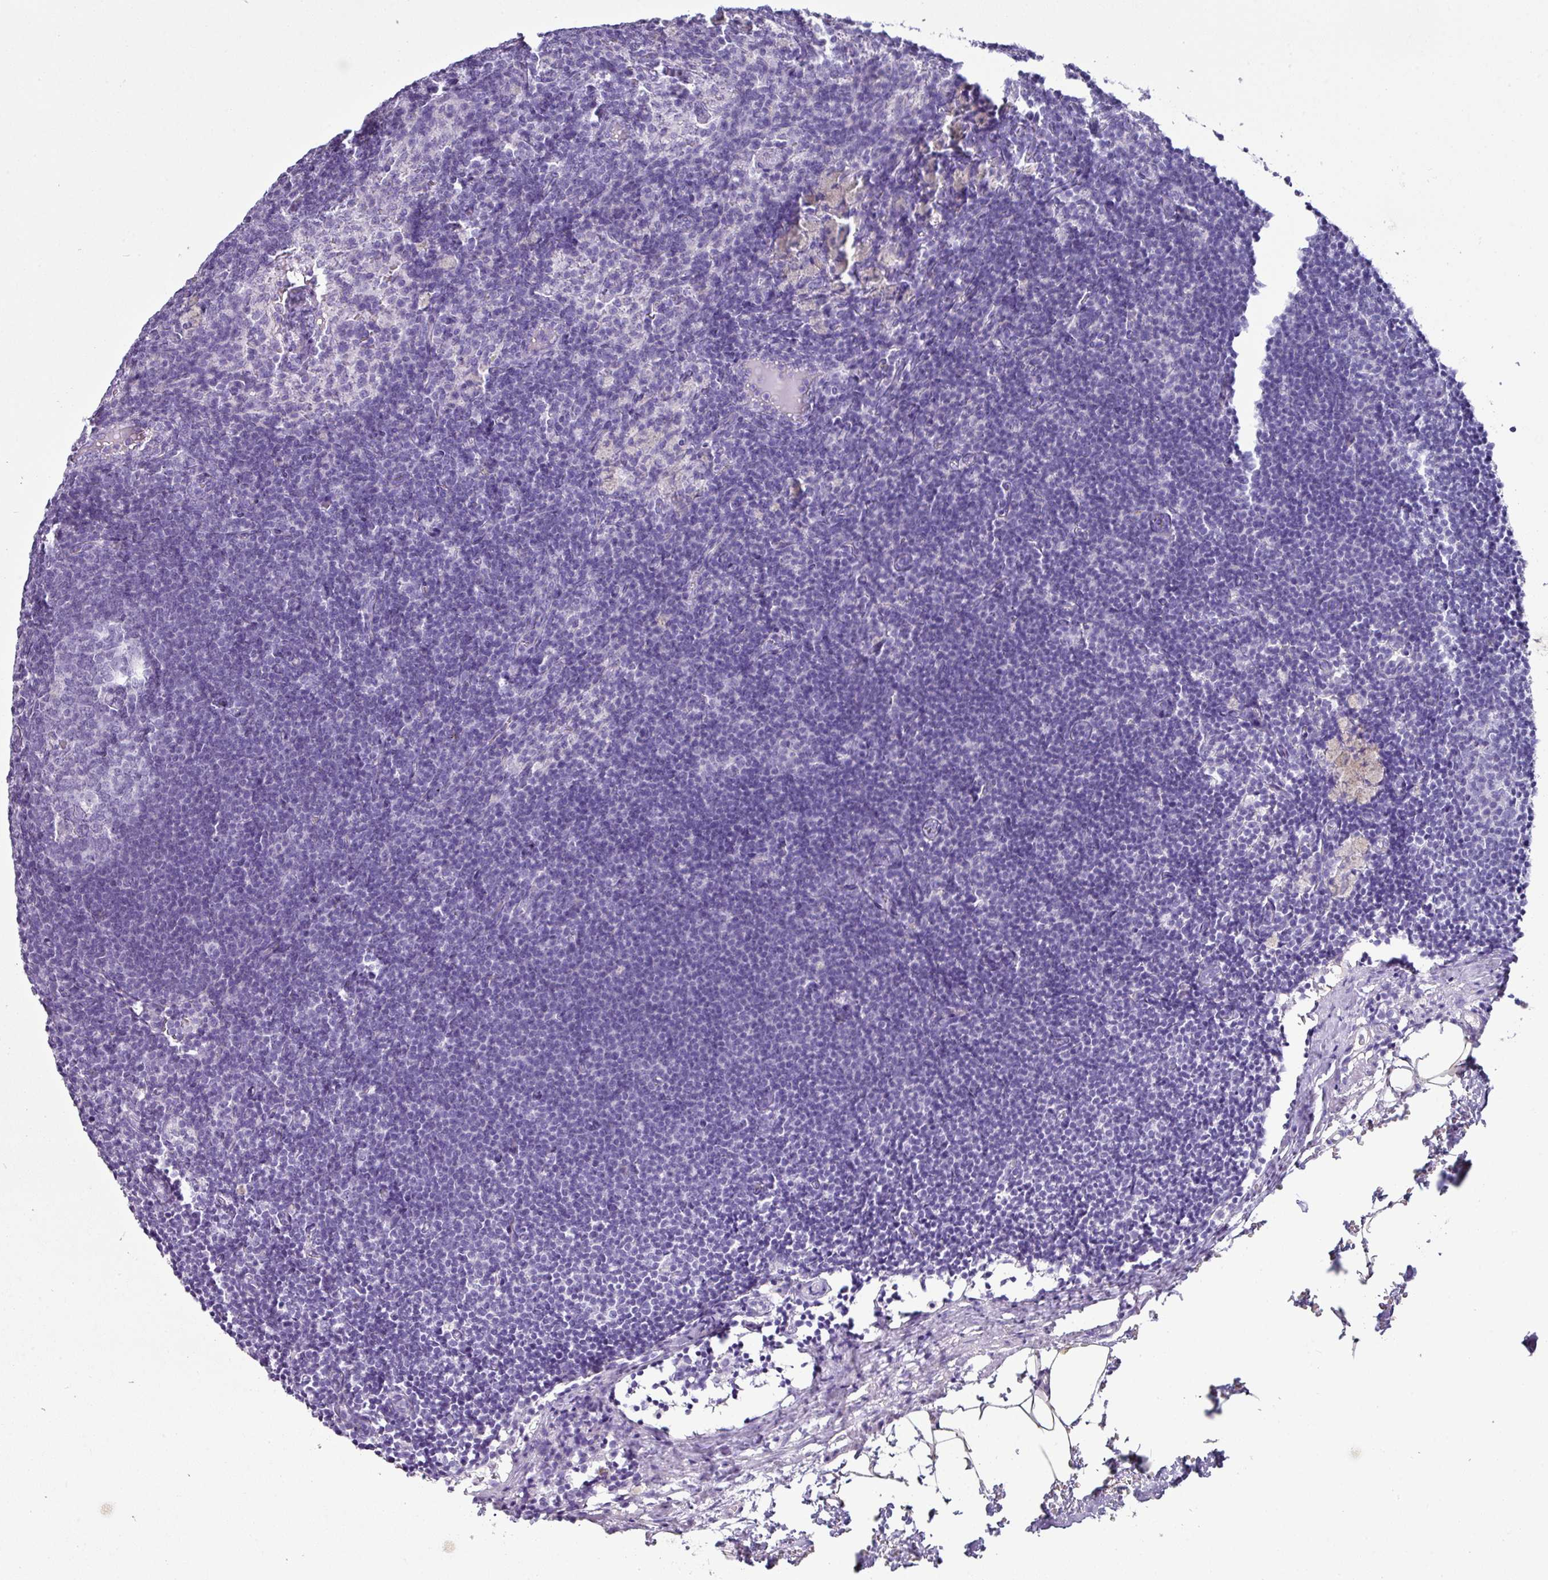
{"staining": {"intensity": "negative", "quantity": "none", "location": "none"}, "tissue": "lymph node", "cell_type": "Germinal center cells", "image_type": "normal", "snomed": [{"axis": "morphology", "description": "Normal tissue, NOS"}, {"axis": "topography", "description": "Lymph node"}], "caption": "Photomicrograph shows no protein positivity in germinal center cells of unremarkable lymph node. (DAB (3,3'-diaminobenzidine) immunohistochemistry (IHC), high magnification).", "gene": "GSTA1", "patient": {"sex": "male", "age": 49}}